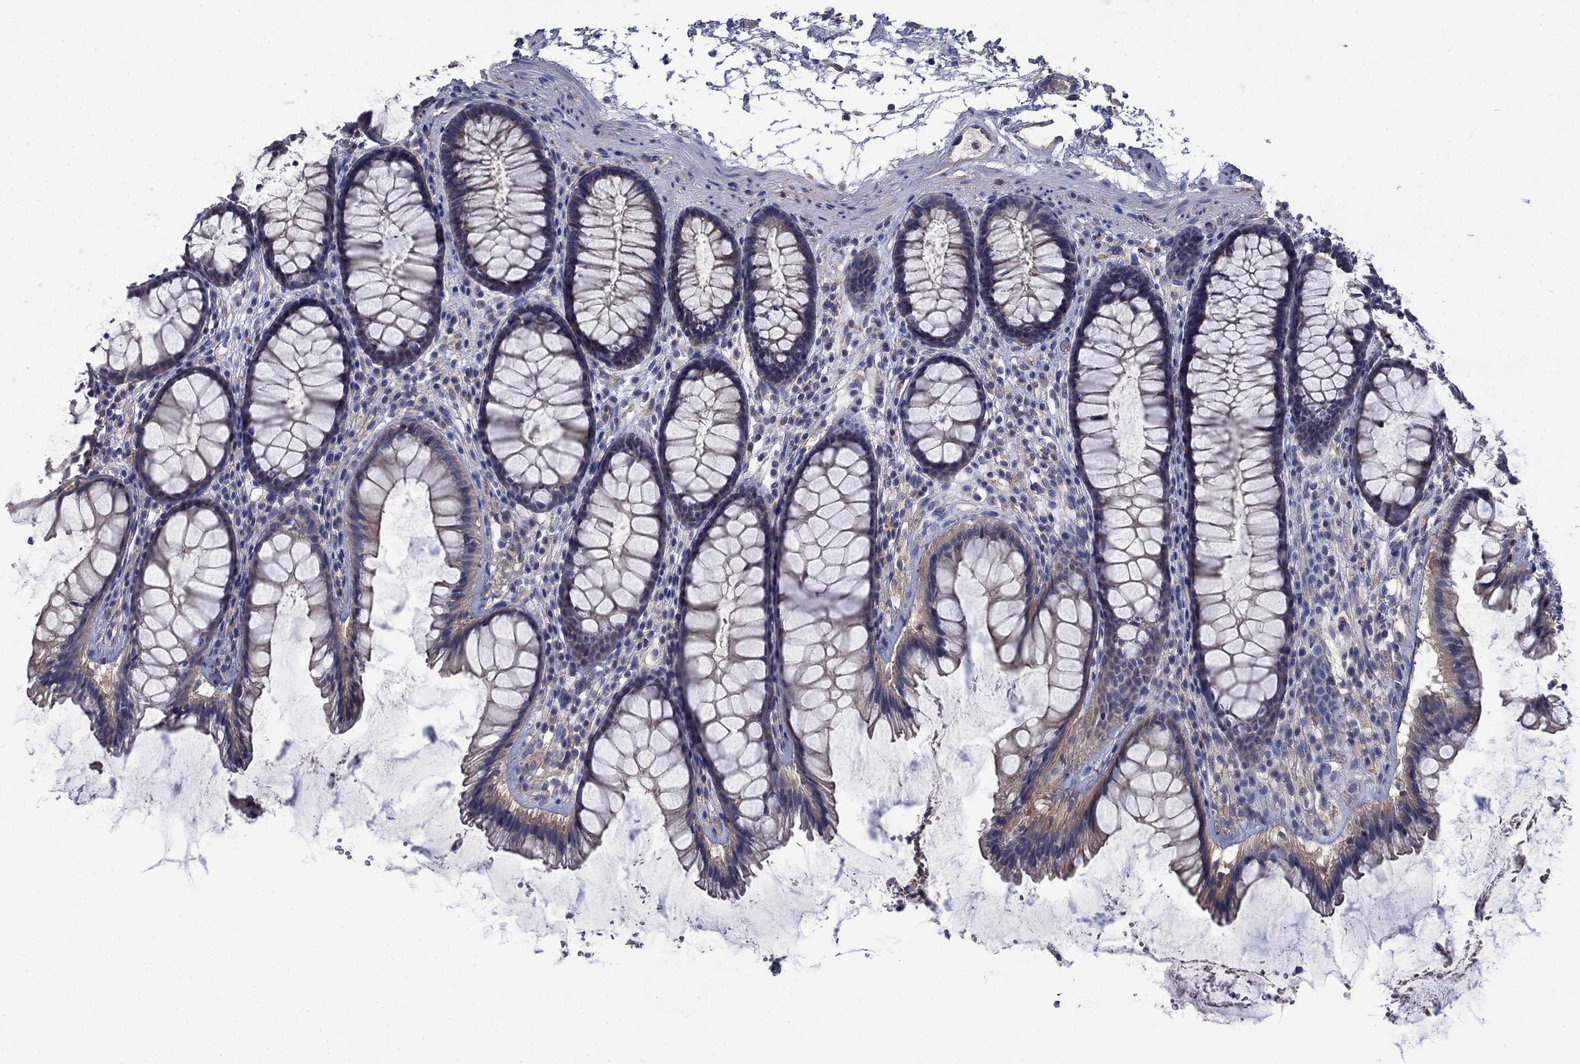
{"staining": {"intensity": "moderate", "quantity": "<25%", "location": "cytoplasmic/membranous"}, "tissue": "rectum", "cell_type": "Glandular cells", "image_type": "normal", "snomed": [{"axis": "morphology", "description": "Normal tissue, NOS"}, {"axis": "topography", "description": "Rectum"}], "caption": "This histopathology image shows normal rectum stained with IHC to label a protein in brown. The cytoplasmic/membranous of glandular cells show moderate positivity for the protein. Nuclei are counter-stained blue.", "gene": "HSPA12A", "patient": {"sex": "male", "age": 72}}